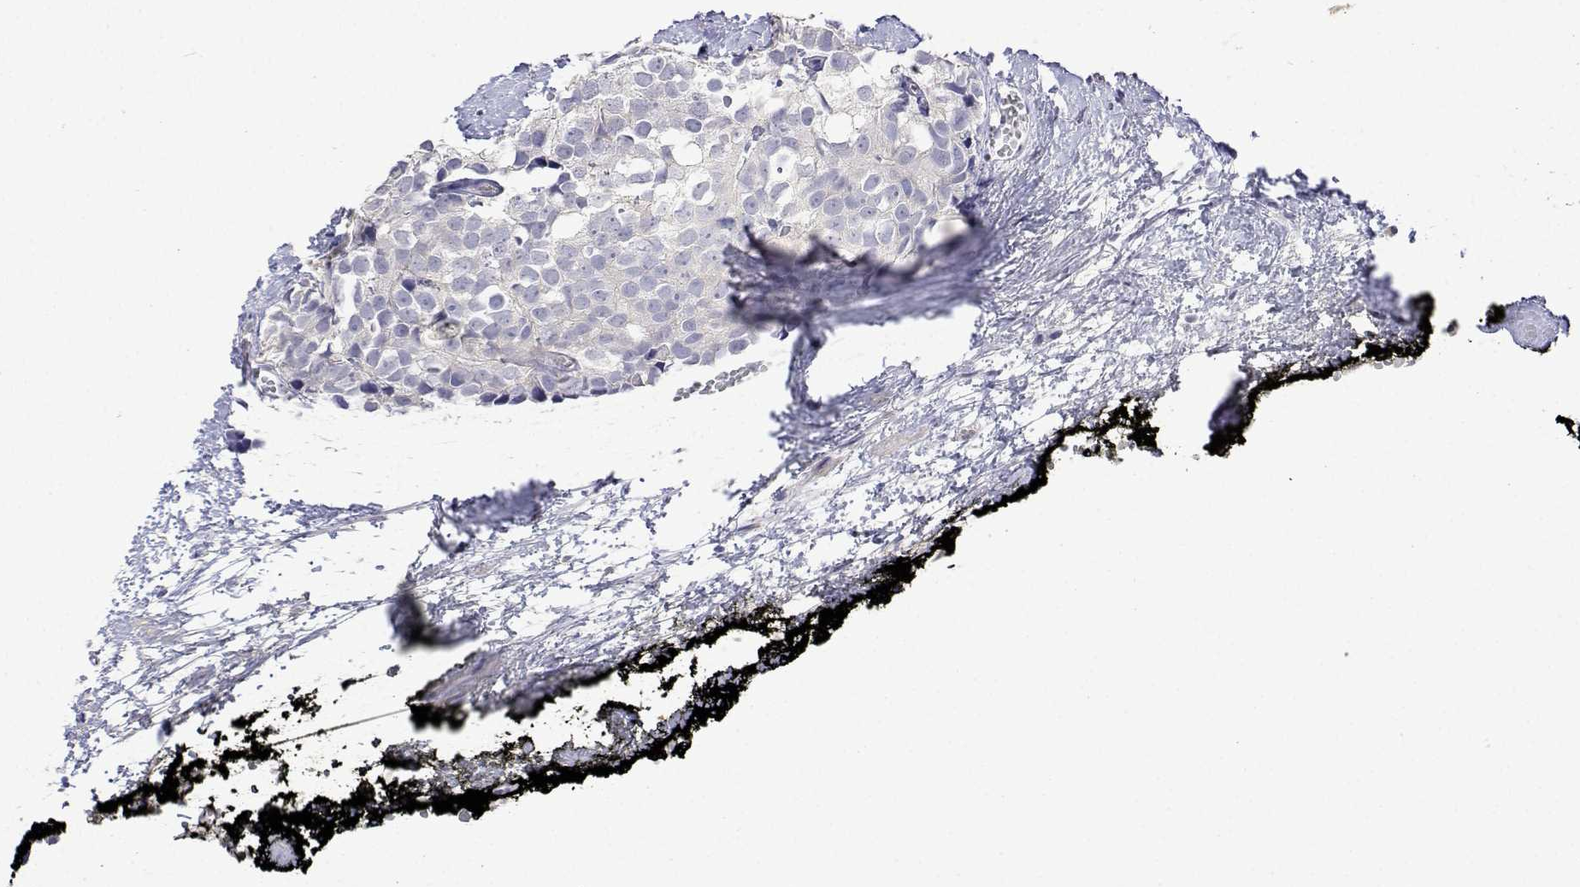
{"staining": {"intensity": "negative", "quantity": "none", "location": "none"}, "tissue": "prostate cancer", "cell_type": "Tumor cells", "image_type": "cancer", "snomed": [{"axis": "morphology", "description": "Adenocarcinoma, High grade"}, {"axis": "topography", "description": "Prostate"}], "caption": "Tumor cells show no significant protein positivity in prostate cancer (adenocarcinoma (high-grade)). Brightfield microscopy of immunohistochemistry stained with DAB (brown) and hematoxylin (blue), captured at high magnification.", "gene": "PLCB1", "patient": {"sex": "male", "age": 71}}